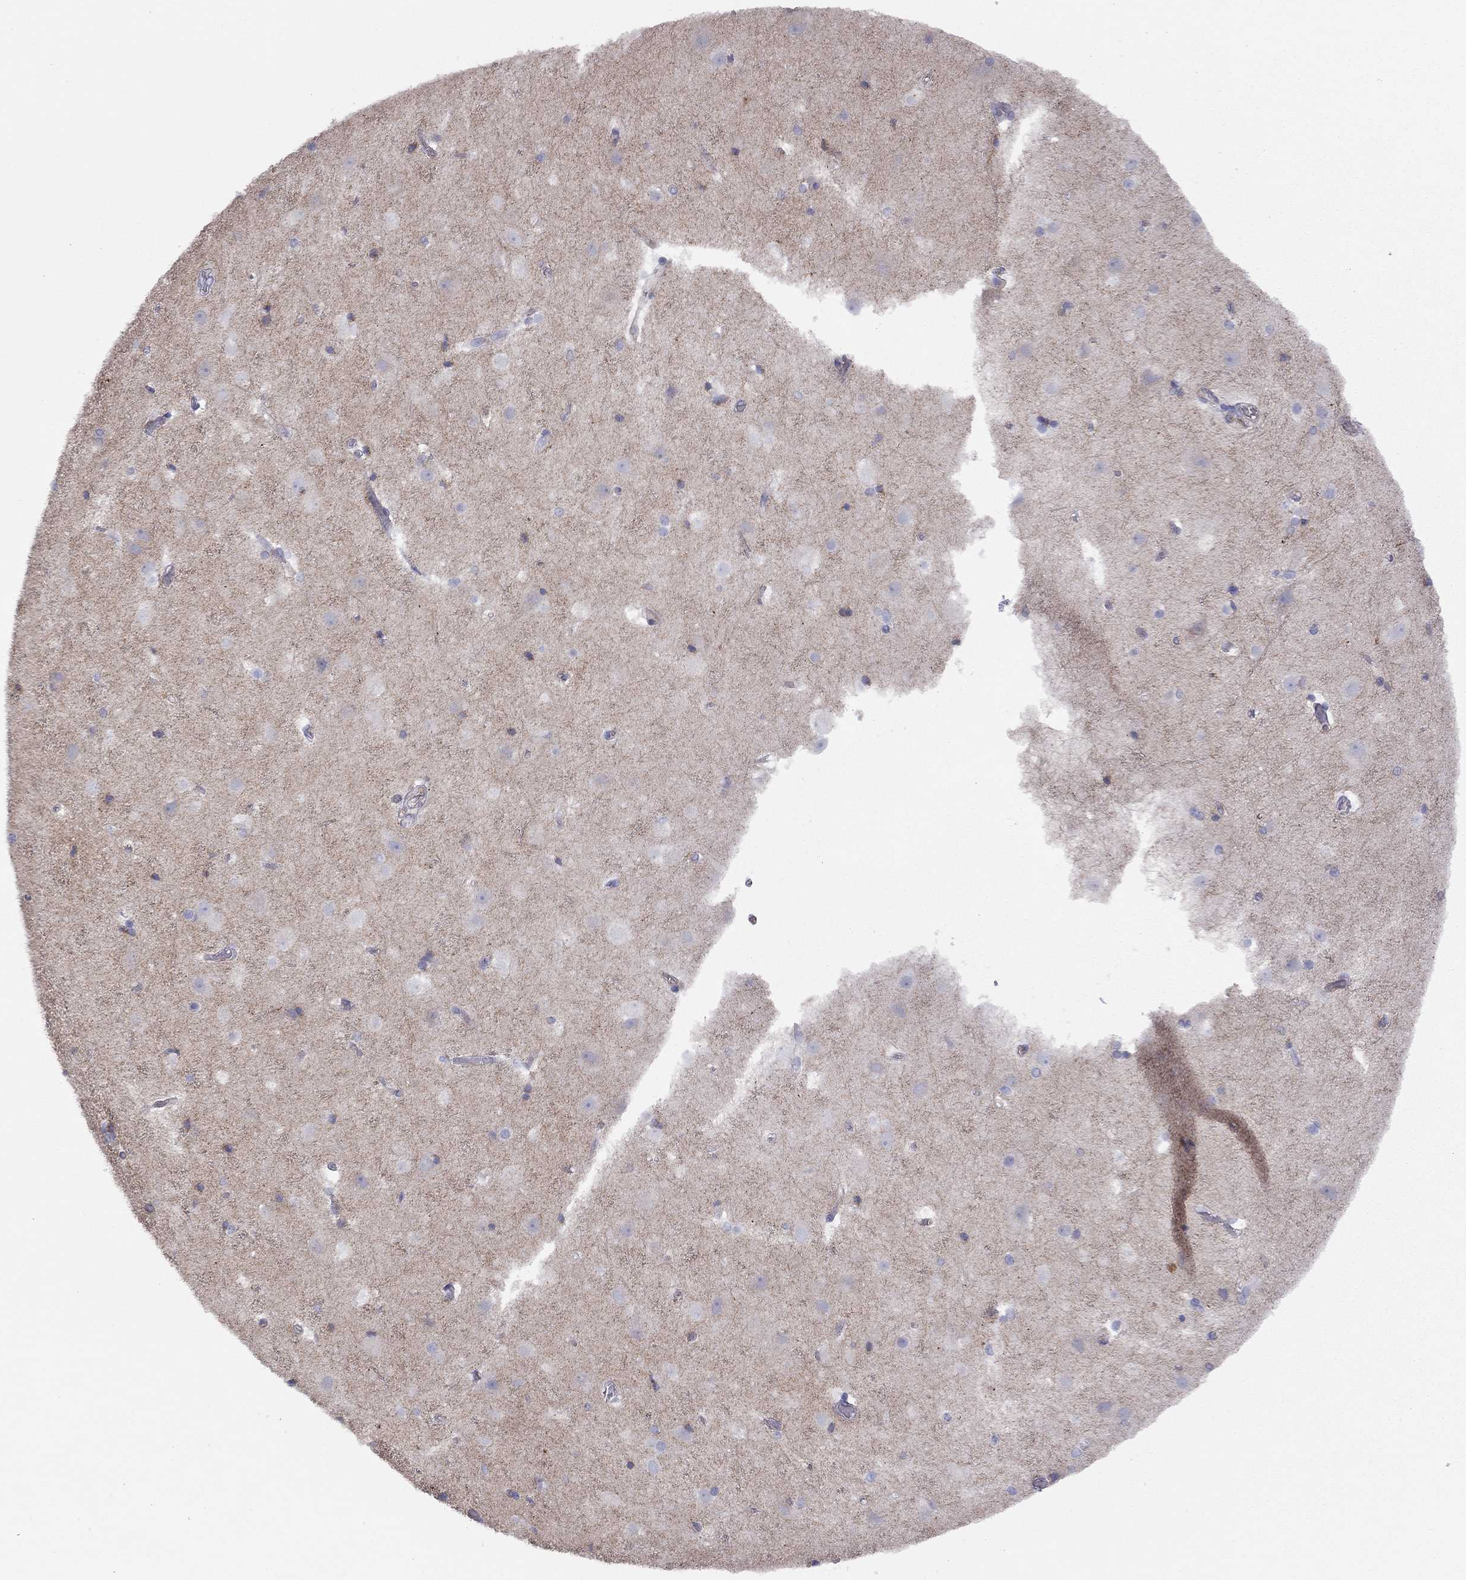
{"staining": {"intensity": "negative", "quantity": "none", "location": "none"}, "tissue": "cerebral cortex", "cell_type": "Endothelial cells", "image_type": "normal", "snomed": [{"axis": "morphology", "description": "Normal tissue, NOS"}, {"axis": "topography", "description": "Cerebral cortex"}], "caption": "A high-resolution image shows immunohistochemistry (IHC) staining of benign cerebral cortex, which shows no significant staining in endothelial cells. The staining was performed using DAB (3,3'-diaminobenzidine) to visualize the protein expression in brown, while the nuclei were stained in blue with hematoxylin (Magnification: 20x).", "gene": "GPRC5B", "patient": {"sex": "female", "age": 52}}